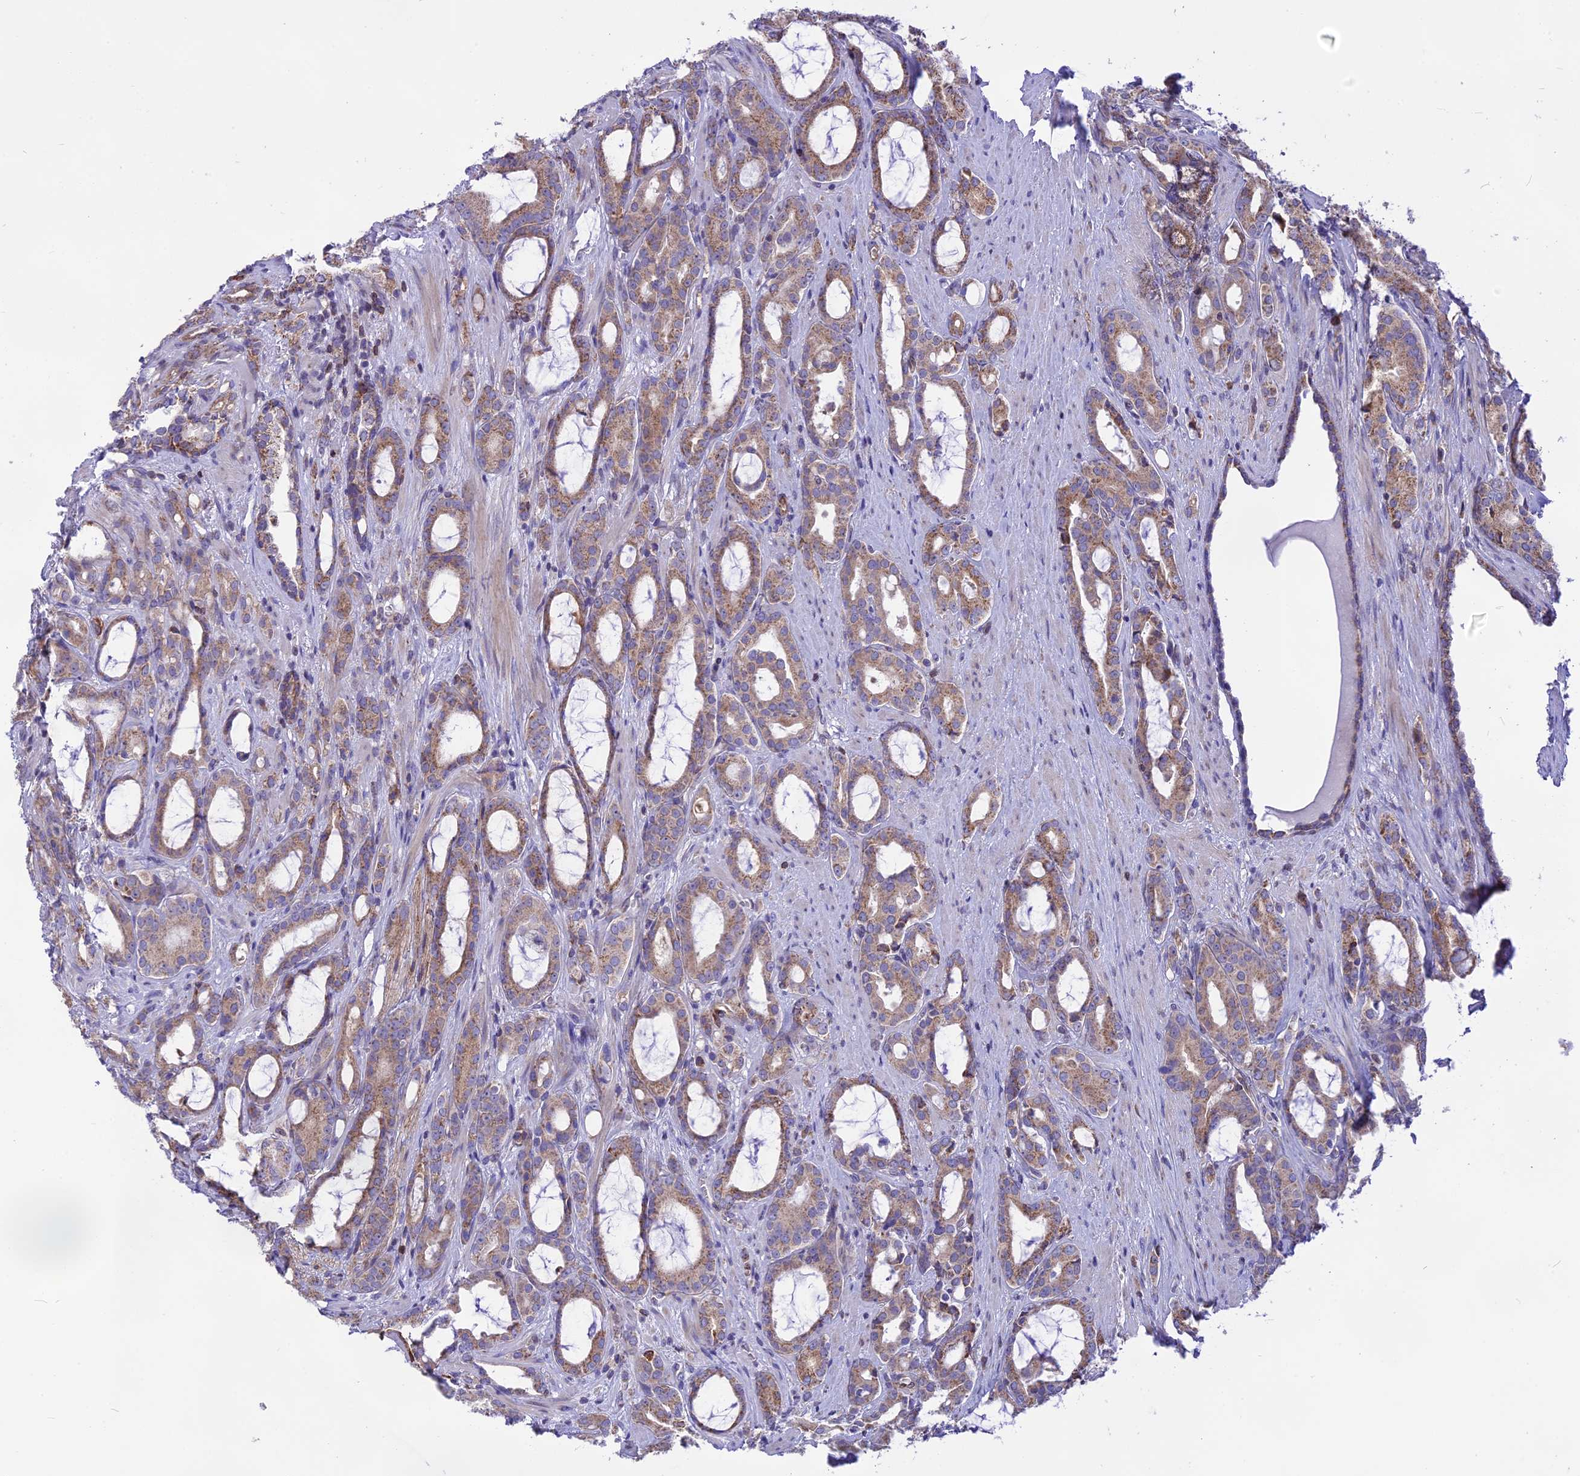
{"staining": {"intensity": "moderate", "quantity": "25%-75%", "location": "cytoplasmic/membranous"}, "tissue": "prostate cancer", "cell_type": "Tumor cells", "image_type": "cancer", "snomed": [{"axis": "morphology", "description": "Adenocarcinoma, High grade"}, {"axis": "topography", "description": "Prostate"}], "caption": "Protein expression analysis of prostate cancer (high-grade adenocarcinoma) displays moderate cytoplasmic/membranous positivity in approximately 25%-75% of tumor cells.", "gene": "DOC2B", "patient": {"sex": "male", "age": 72}}